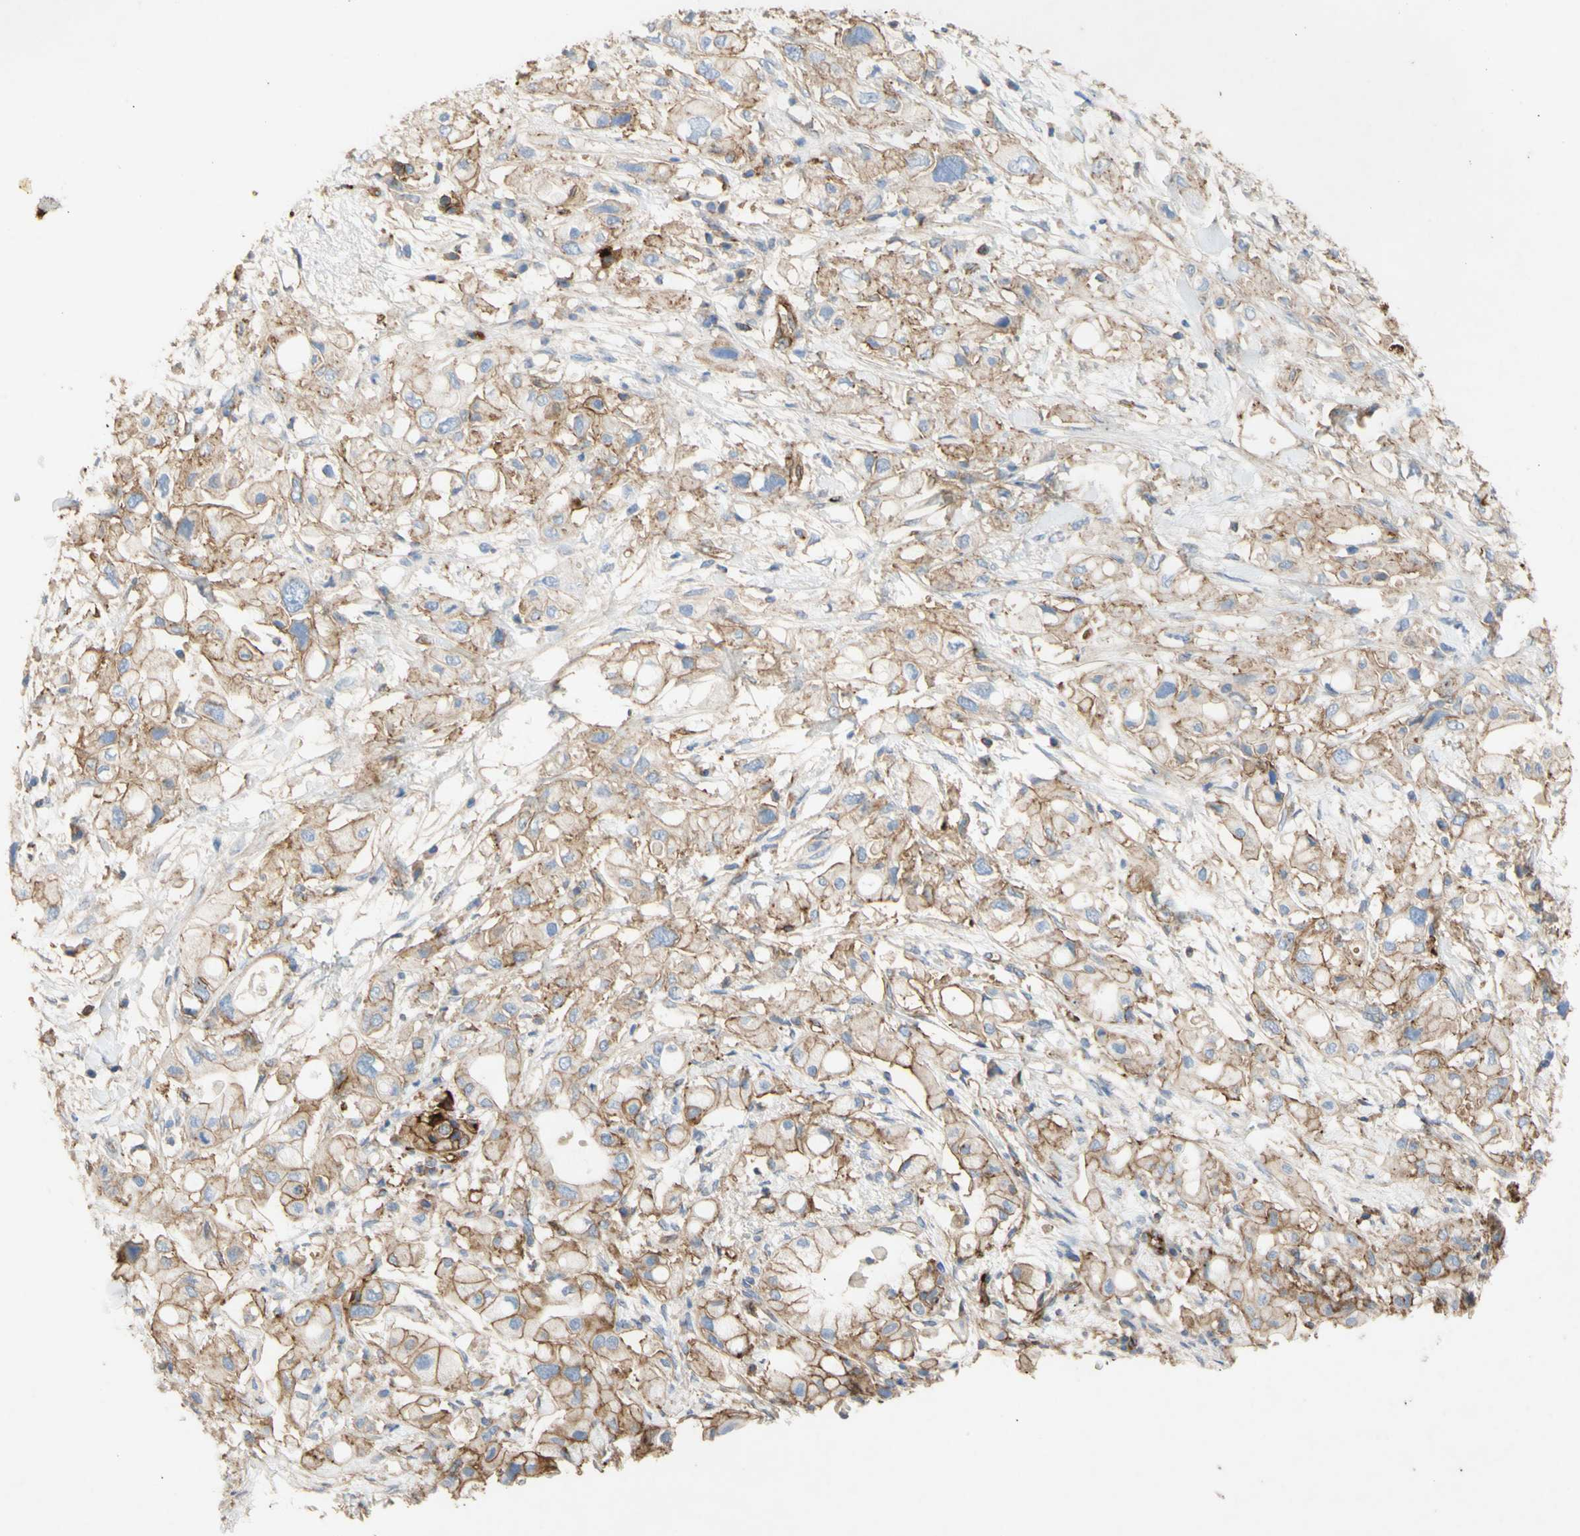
{"staining": {"intensity": "strong", "quantity": "25%-75%", "location": "cytoplasmic/membranous"}, "tissue": "pancreatic cancer", "cell_type": "Tumor cells", "image_type": "cancer", "snomed": [{"axis": "morphology", "description": "Adenocarcinoma, NOS"}, {"axis": "topography", "description": "Pancreas"}], "caption": "DAB (3,3'-diaminobenzidine) immunohistochemical staining of pancreatic cancer displays strong cytoplasmic/membranous protein staining in about 25%-75% of tumor cells.", "gene": "ATP2A3", "patient": {"sex": "female", "age": 56}}